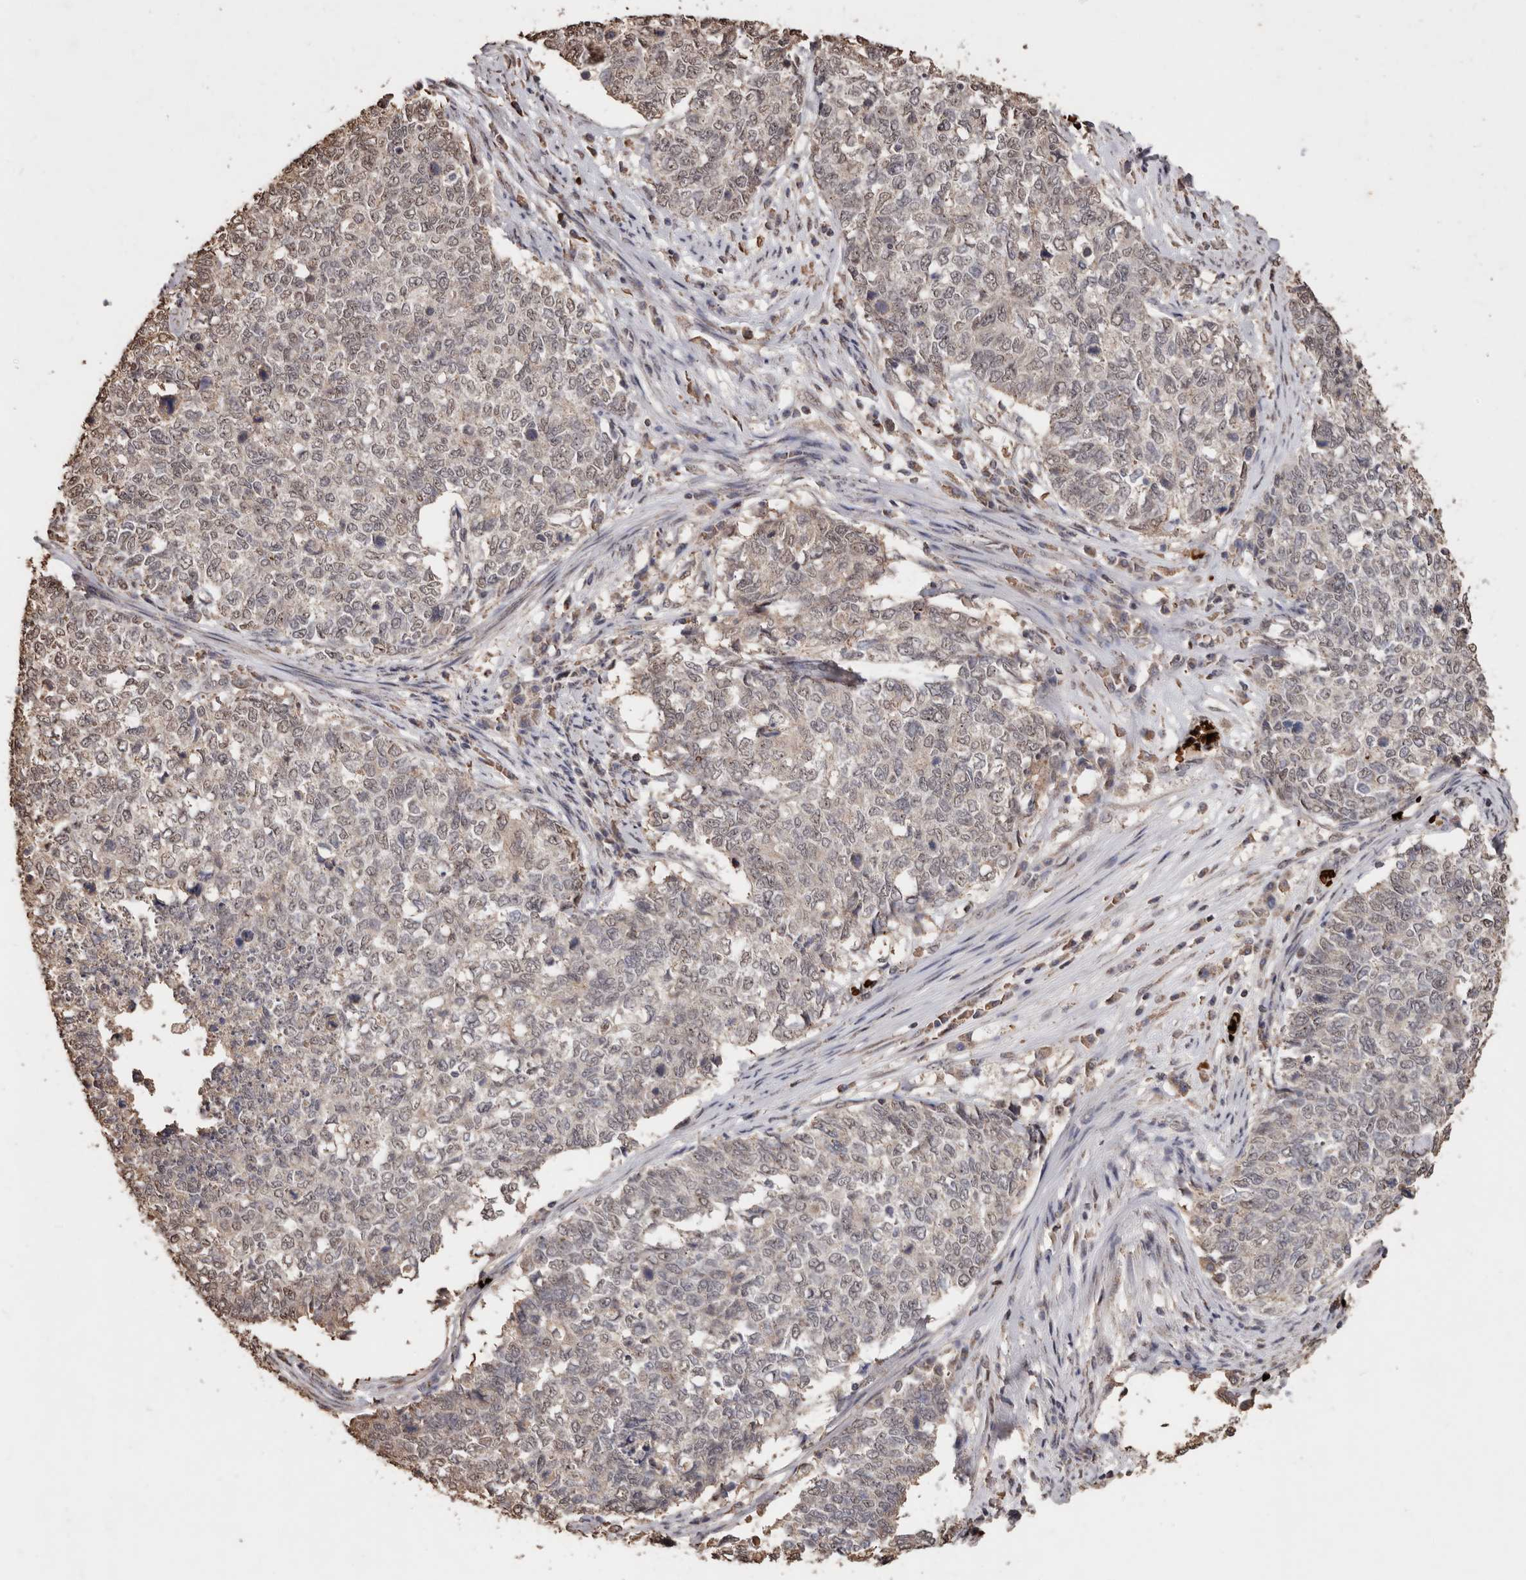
{"staining": {"intensity": "weak", "quantity": "<25%", "location": "nuclear"}, "tissue": "cervical cancer", "cell_type": "Tumor cells", "image_type": "cancer", "snomed": [{"axis": "morphology", "description": "Squamous cell carcinoma, NOS"}, {"axis": "topography", "description": "Cervix"}], "caption": "High magnification brightfield microscopy of cervical squamous cell carcinoma stained with DAB (3,3'-diaminobenzidine) (brown) and counterstained with hematoxylin (blue): tumor cells show no significant positivity.", "gene": "GRAMD2A", "patient": {"sex": "female", "age": 63}}